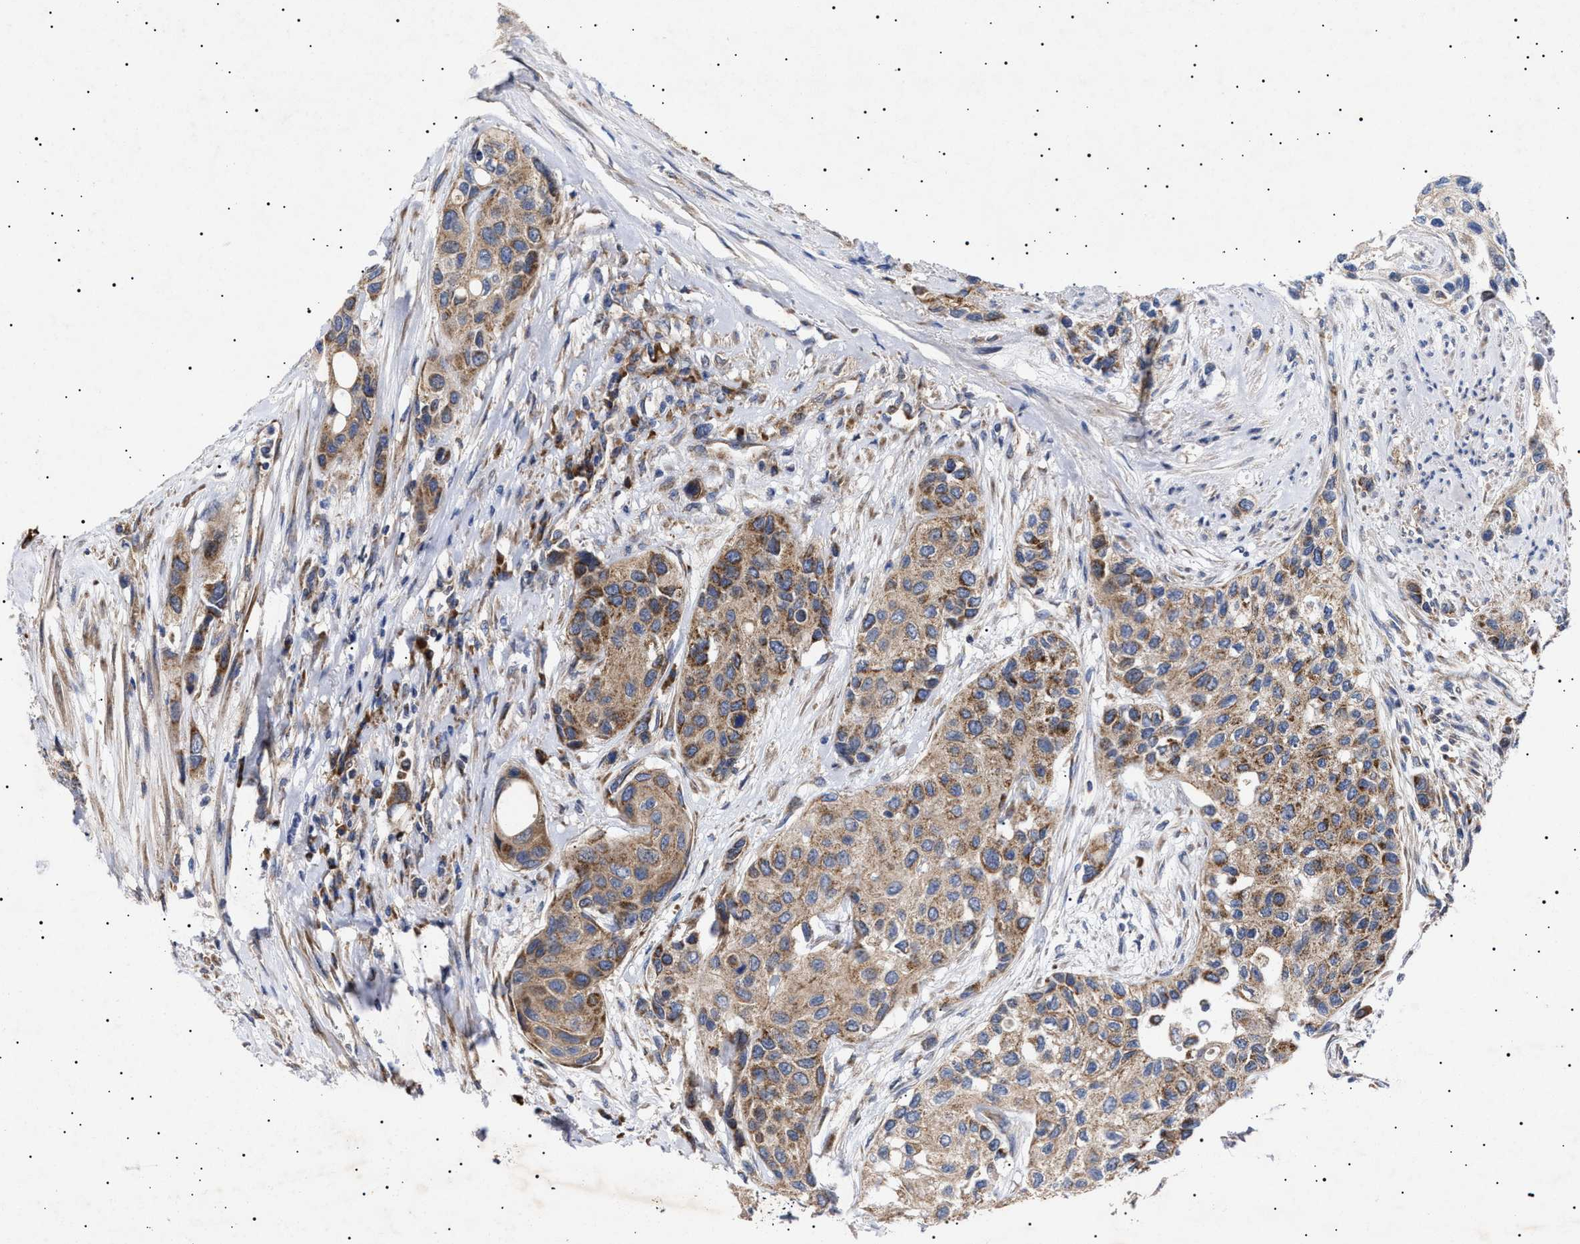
{"staining": {"intensity": "moderate", "quantity": ">75%", "location": "cytoplasmic/membranous"}, "tissue": "urothelial cancer", "cell_type": "Tumor cells", "image_type": "cancer", "snomed": [{"axis": "morphology", "description": "Urothelial carcinoma, High grade"}, {"axis": "topography", "description": "Urinary bladder"}], "caption": "Urothelial cancer stained for a protein shows moderate cytoplasmic/membranous positivity in tumor cells.", "gene": "MRPL10", "patient": {"sex": "female", "age": 56}}